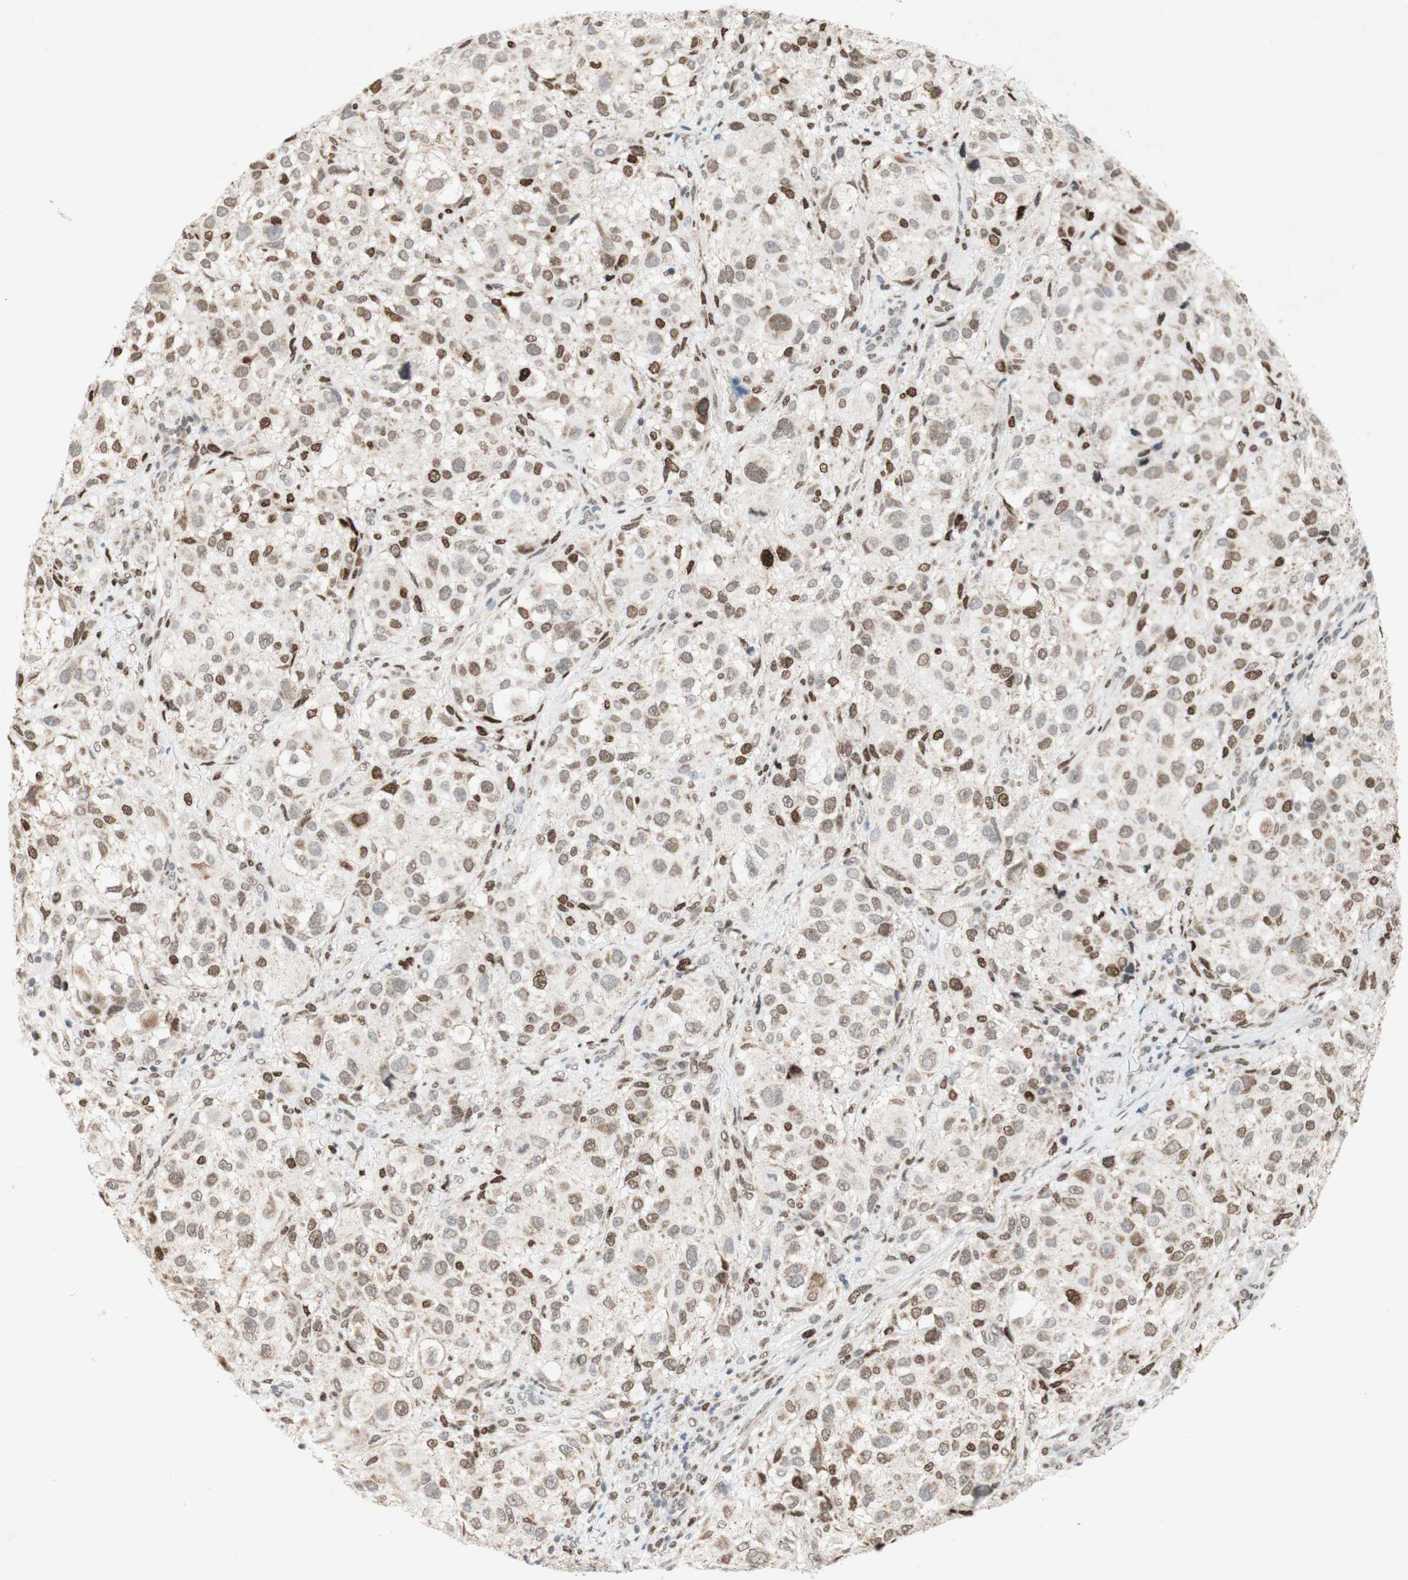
{"staining": {"intensity": "moderate", "quantity": "25%-75%", "location": "nuclear"}, "tissue": "melanoma", "cell_type": "Tumor cells", "image_type": "cancer", "snomed": [{"axis": "morphology", "description": "Necrosis, NOS"}, {"axis": "morphology", "description": "Malignant melanoma, NOS"}, {"axis": "topography", "description": "Skin"}], "caption": "A brown stain shows moderate nuclear positivity of a protein in human melanoma tumor cells.", "gene": "DNMT3A", "patient": {"sex": "female", "age": 87}}